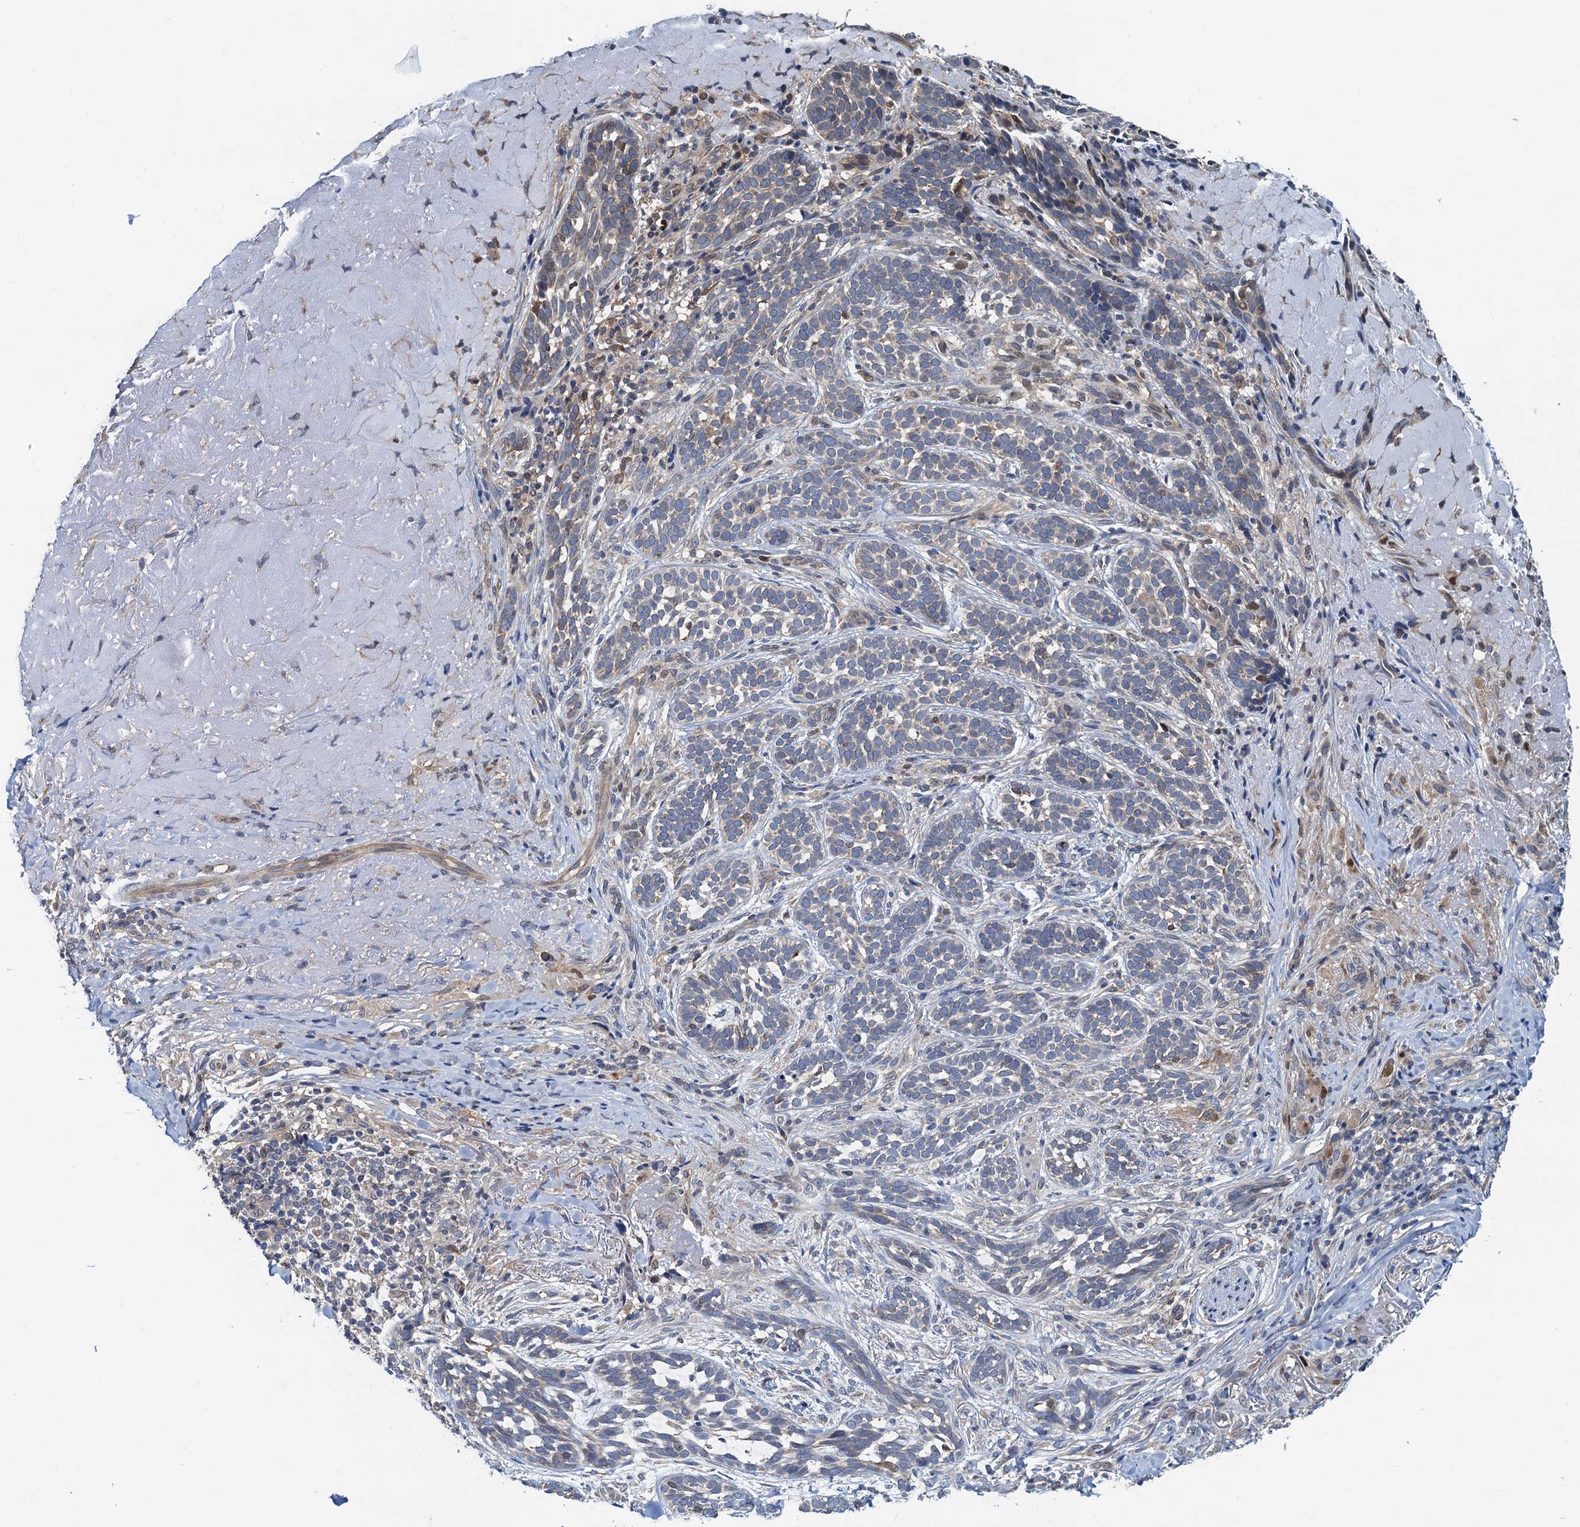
{"staining": {"intensity": "weak", "quantity": "<25%", "location": "cytoplasmic/membranous"}, "tissue": "skin cancer", "cell_type": "Tumor cells", "image_type": "cancer", "snomed": [{"axis": "morphology", "description": "Basal cell carcinoma"}, {"axis": "topography", "description": "Skin"}], "caption": "Immunohistochemistry histopathology image of neoplastic tissue: skin basal cell carcinoma stained with DAB shows no significant protein positivity in tumor cells.", "gene": "RNF125", "patient": {"sex": "male", "age": 71}}